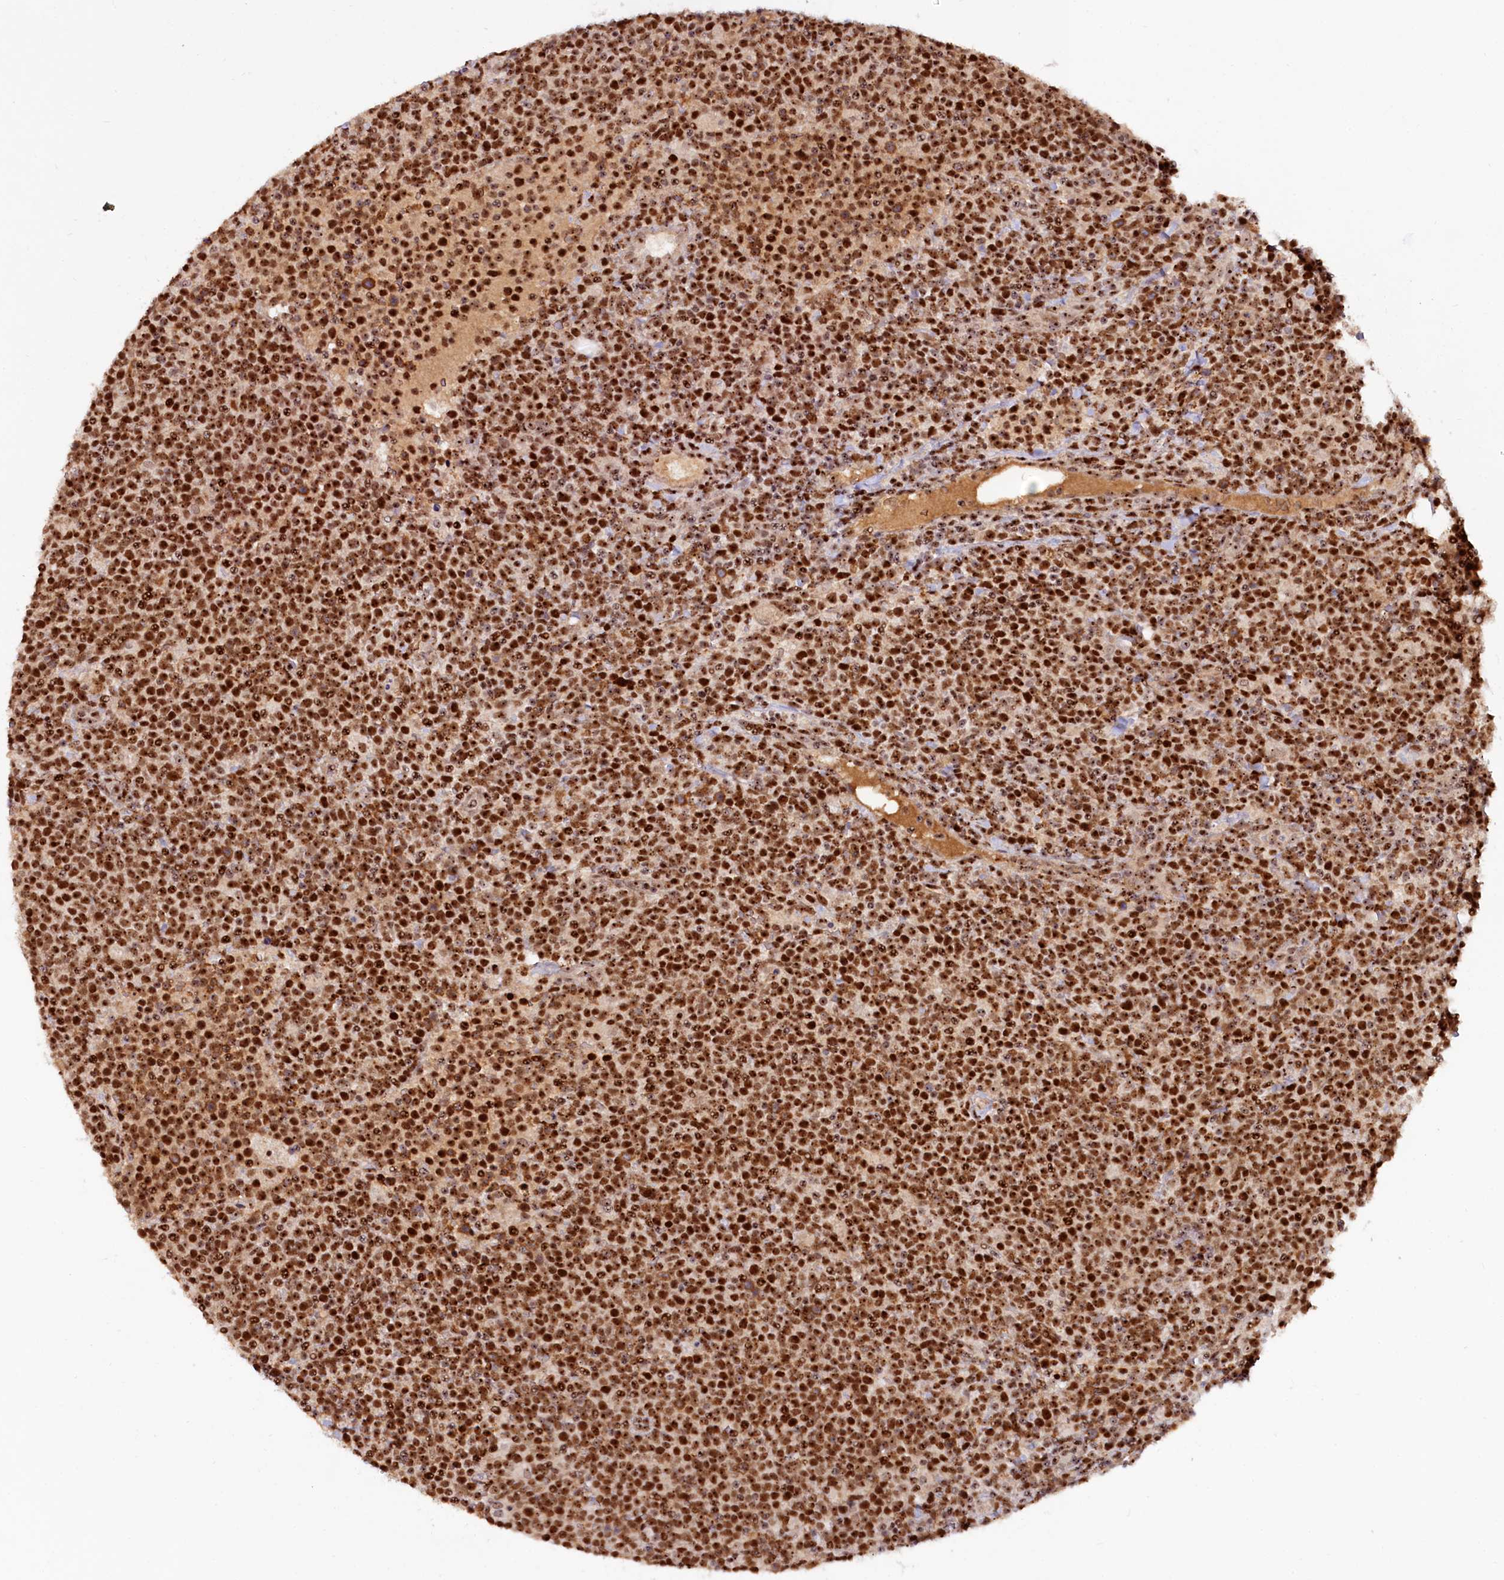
{"staining": {"intensity": "strong", "quantity": ">75%", "location": "nuclear"}, "tissue": "lymphoma", "cell_type": "Tumor cells", "image_type": "cancer", "snomed": [{"axis": "morphology", "description": "Malignant lymphoma, non-Hodgkin's type, High grade"}, {"axis": "topography", "description": "Lymph node"}], "caption": "An image of lymphoma stained for a protein reveals strong nuclear brown staining in tumor cells.", "gene": "TCOF1", "patient": {"sex": "male", "age": 61}}